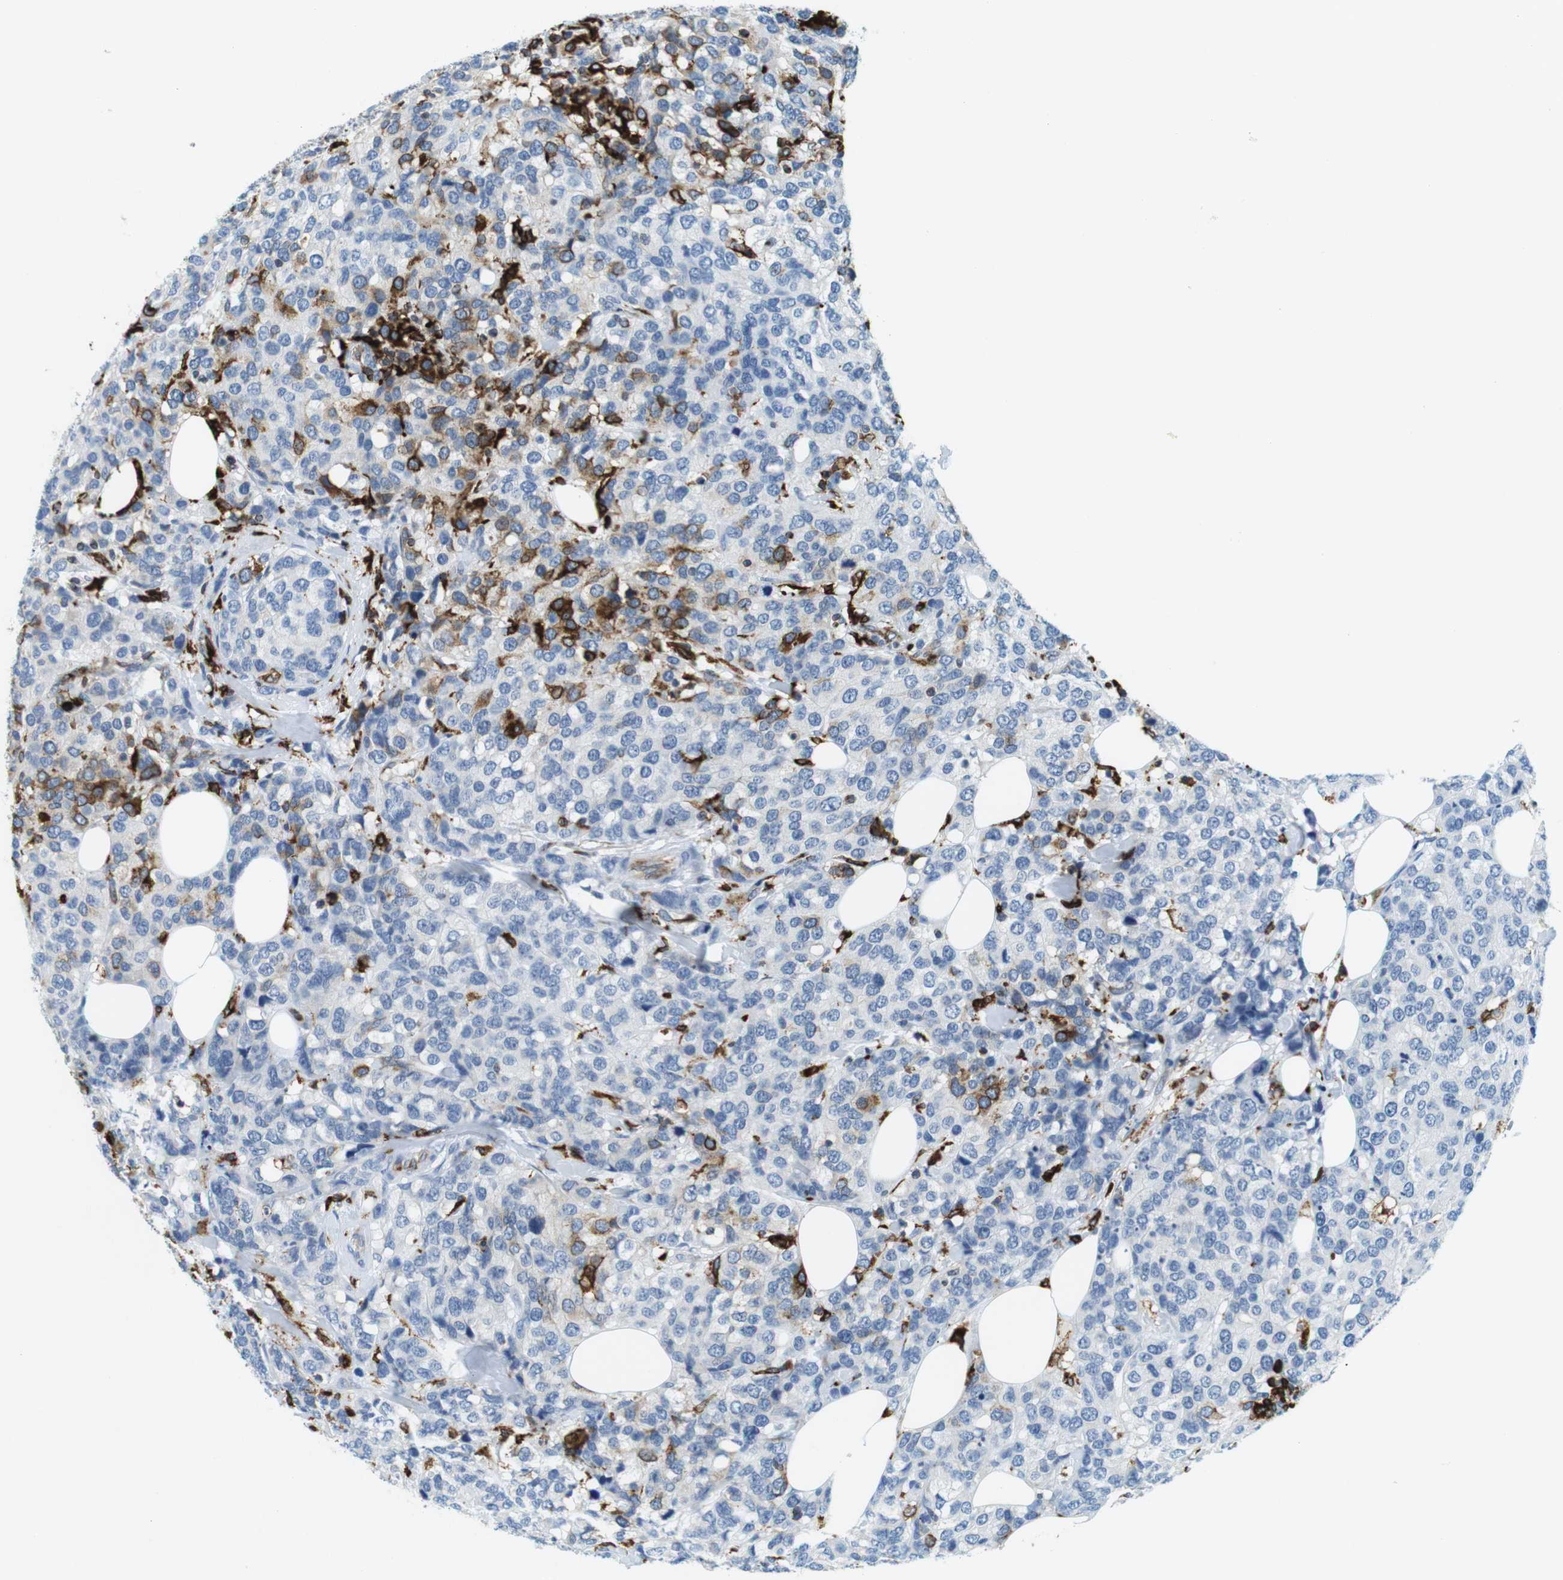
{"staining": {"intensity": "moderate", "quantity": "<25%", "location": "cytoplasmic/membranous"}, "tissue": "breast cancer", "cell_type": "Tumor cells", "image_type": "cancer", "snomed": [{"axis": "morphology", "description": "Lobular carcinoma"}, {"axis": "topography", "description": "Breast"}], "caption": "Lobular carcinoma (breast) stained with a protein marker demonstrates moderate staining in tumor cells.", "gene": "CIITA", "patient": {"sex": "female", "age": 59}}